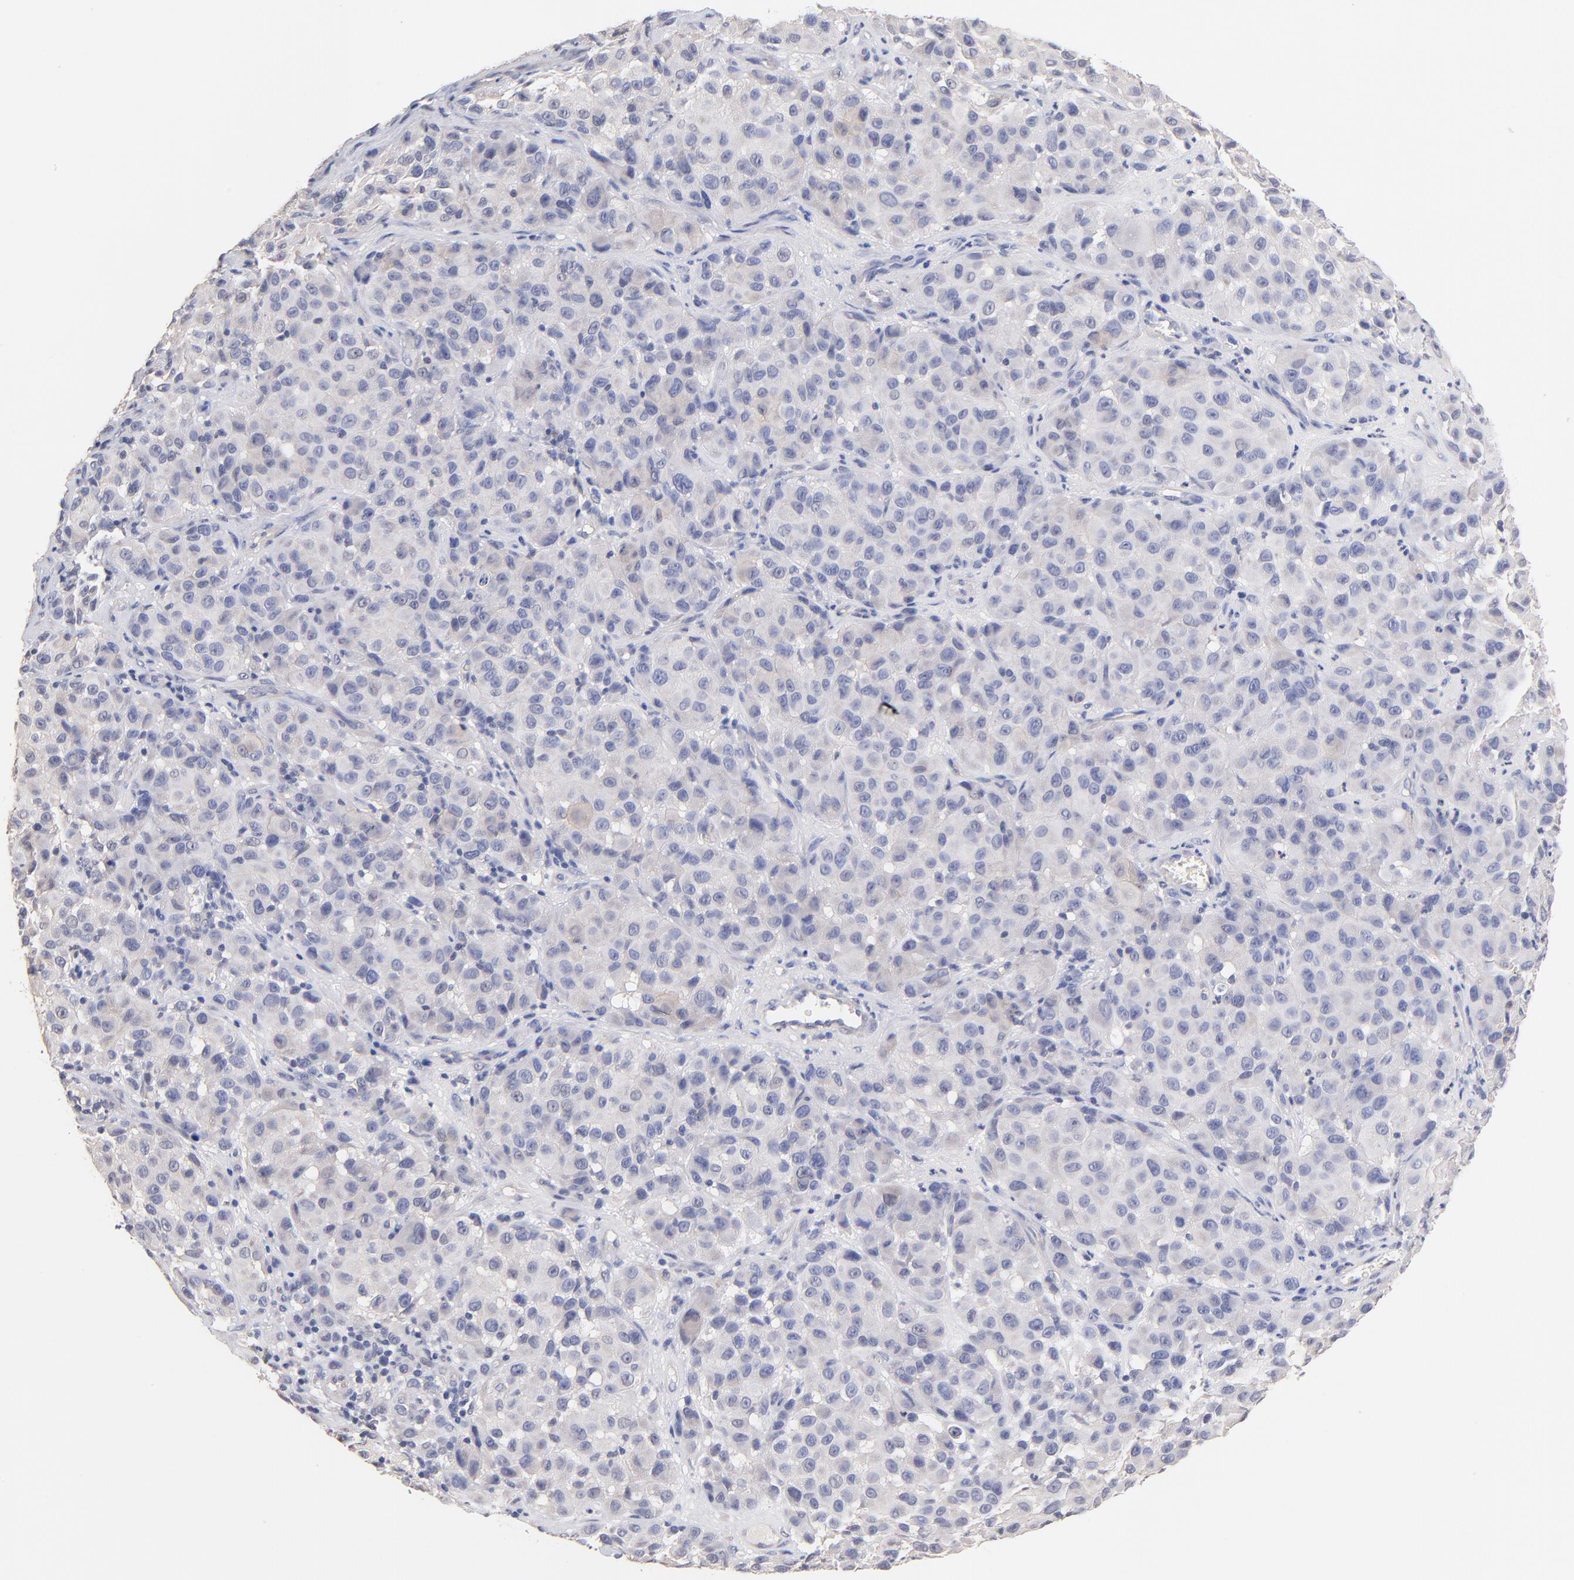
{"staining": {"intensity": "negative", "quantity": "none", "location": "none"}, "tissue": "melanoma", "cell_type": "Tumor cells", "image_type": "cancer", "snomed": [{"axis": "morphology", "description": "Malignant melanoma, NOS"}, {"axis": "topography", "description": "Skin"}], "caption": "A high-resolution micrograph shows immunohistochemistry (IHC) staining of melanoma, which displays no significant expression in tumor cells.", "gene": "RIBC2", "patient": {"sex": "female", "age": 21}}